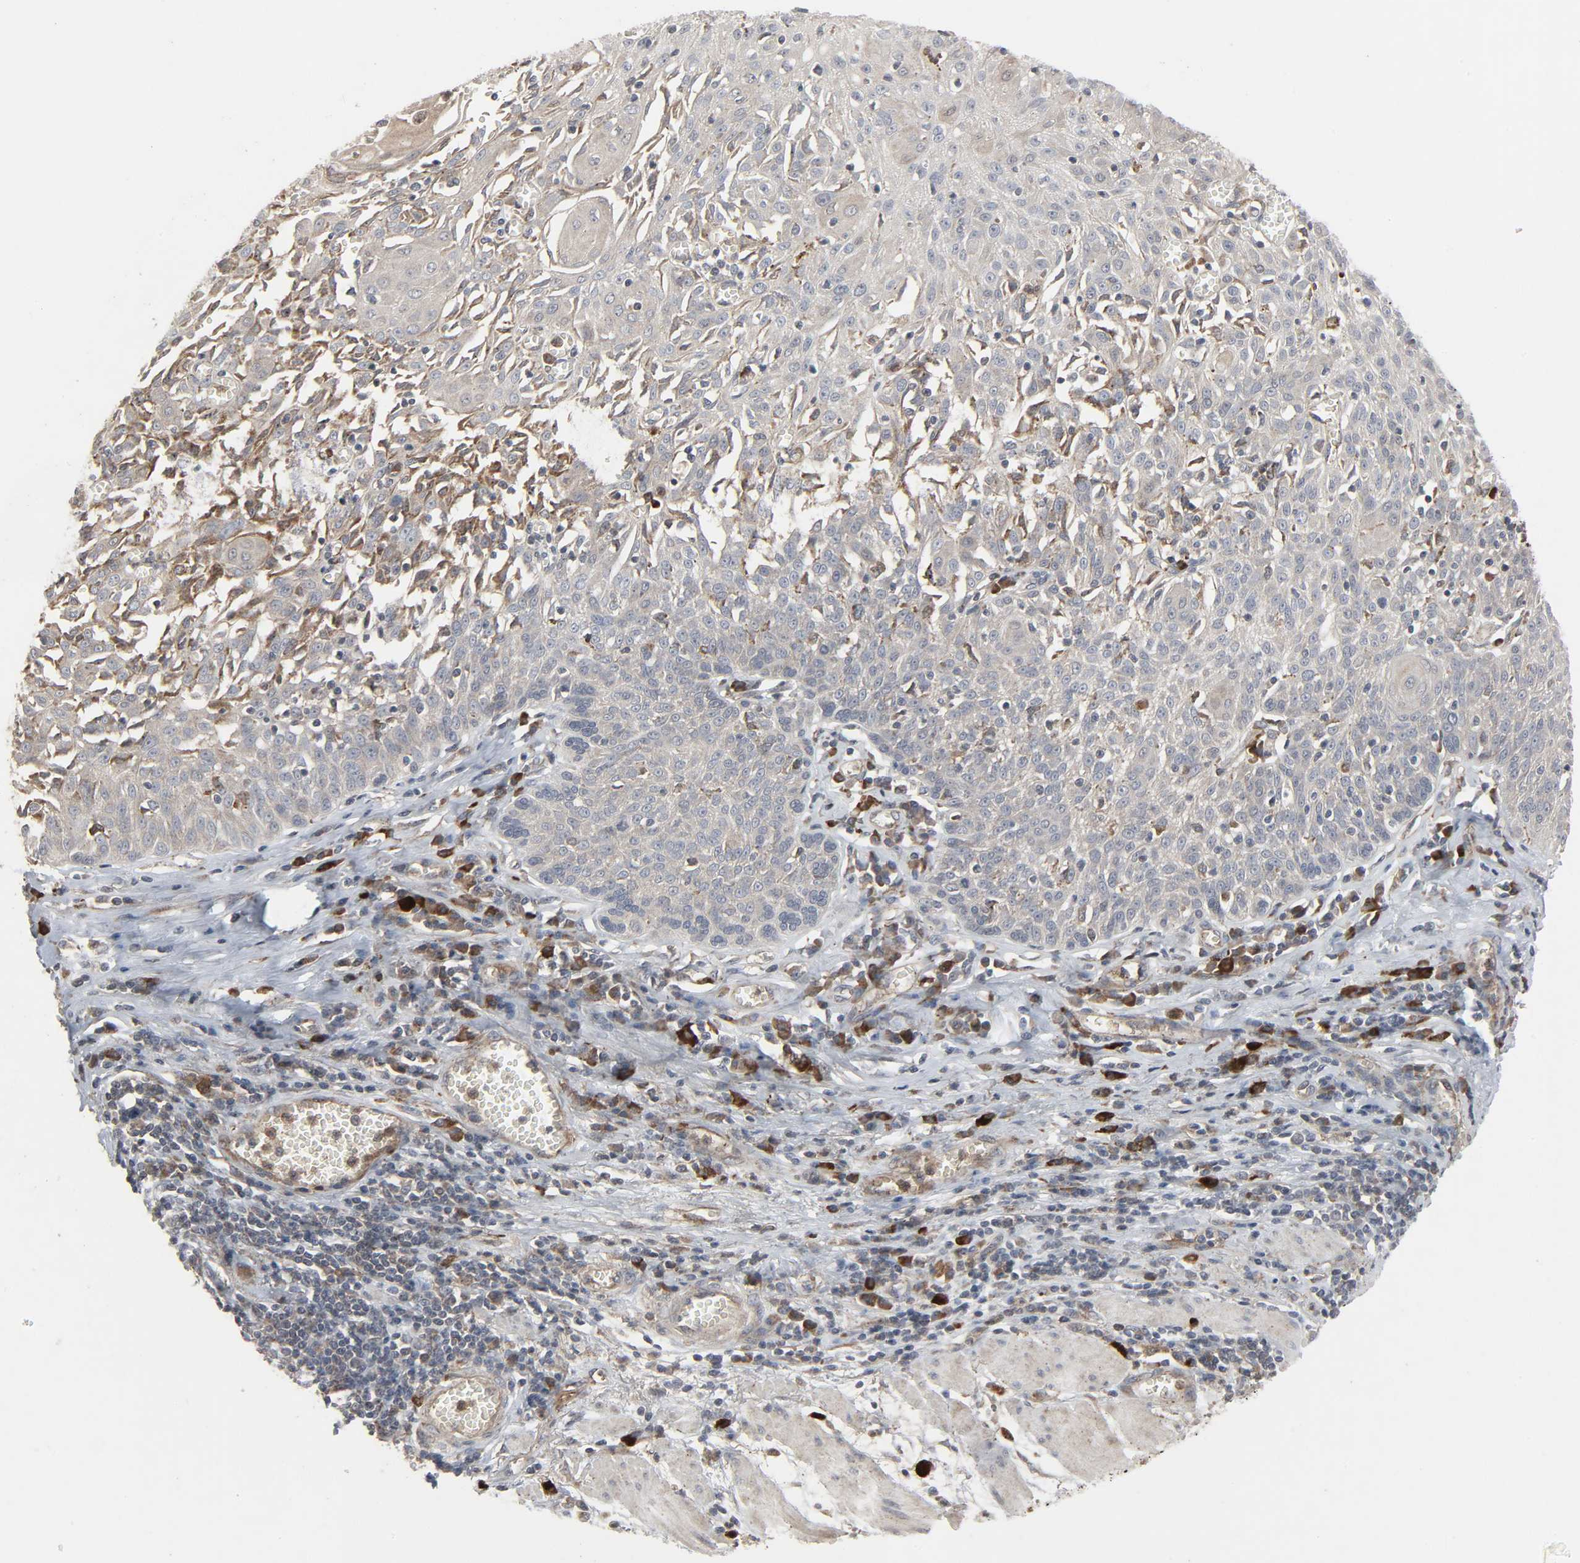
{"staining": {"intensity": "weak", "quantity": ">75%", "location": "cytoplasmic/membranous"}, "tissue": "esophagus", "cell_type": "Squamous epithelial cells", "image_type": "normal", "snomed": [{"axis": "morphology", "description": "Normal tissue, NOS"}, {"axis": "morphology", "description": "Squamous cell carcinoma, NOS"}, {"axis": "topography", "description": "Esophagus"}], "caption": "Brown immunohistochemical staining in normal human esophagus shows weak cytoplasmic/membranous positivity in approximately >75% of squamous epithelial cells.", "gene": "ADCY4", "patient": {"sex": "male", "age": 65}}